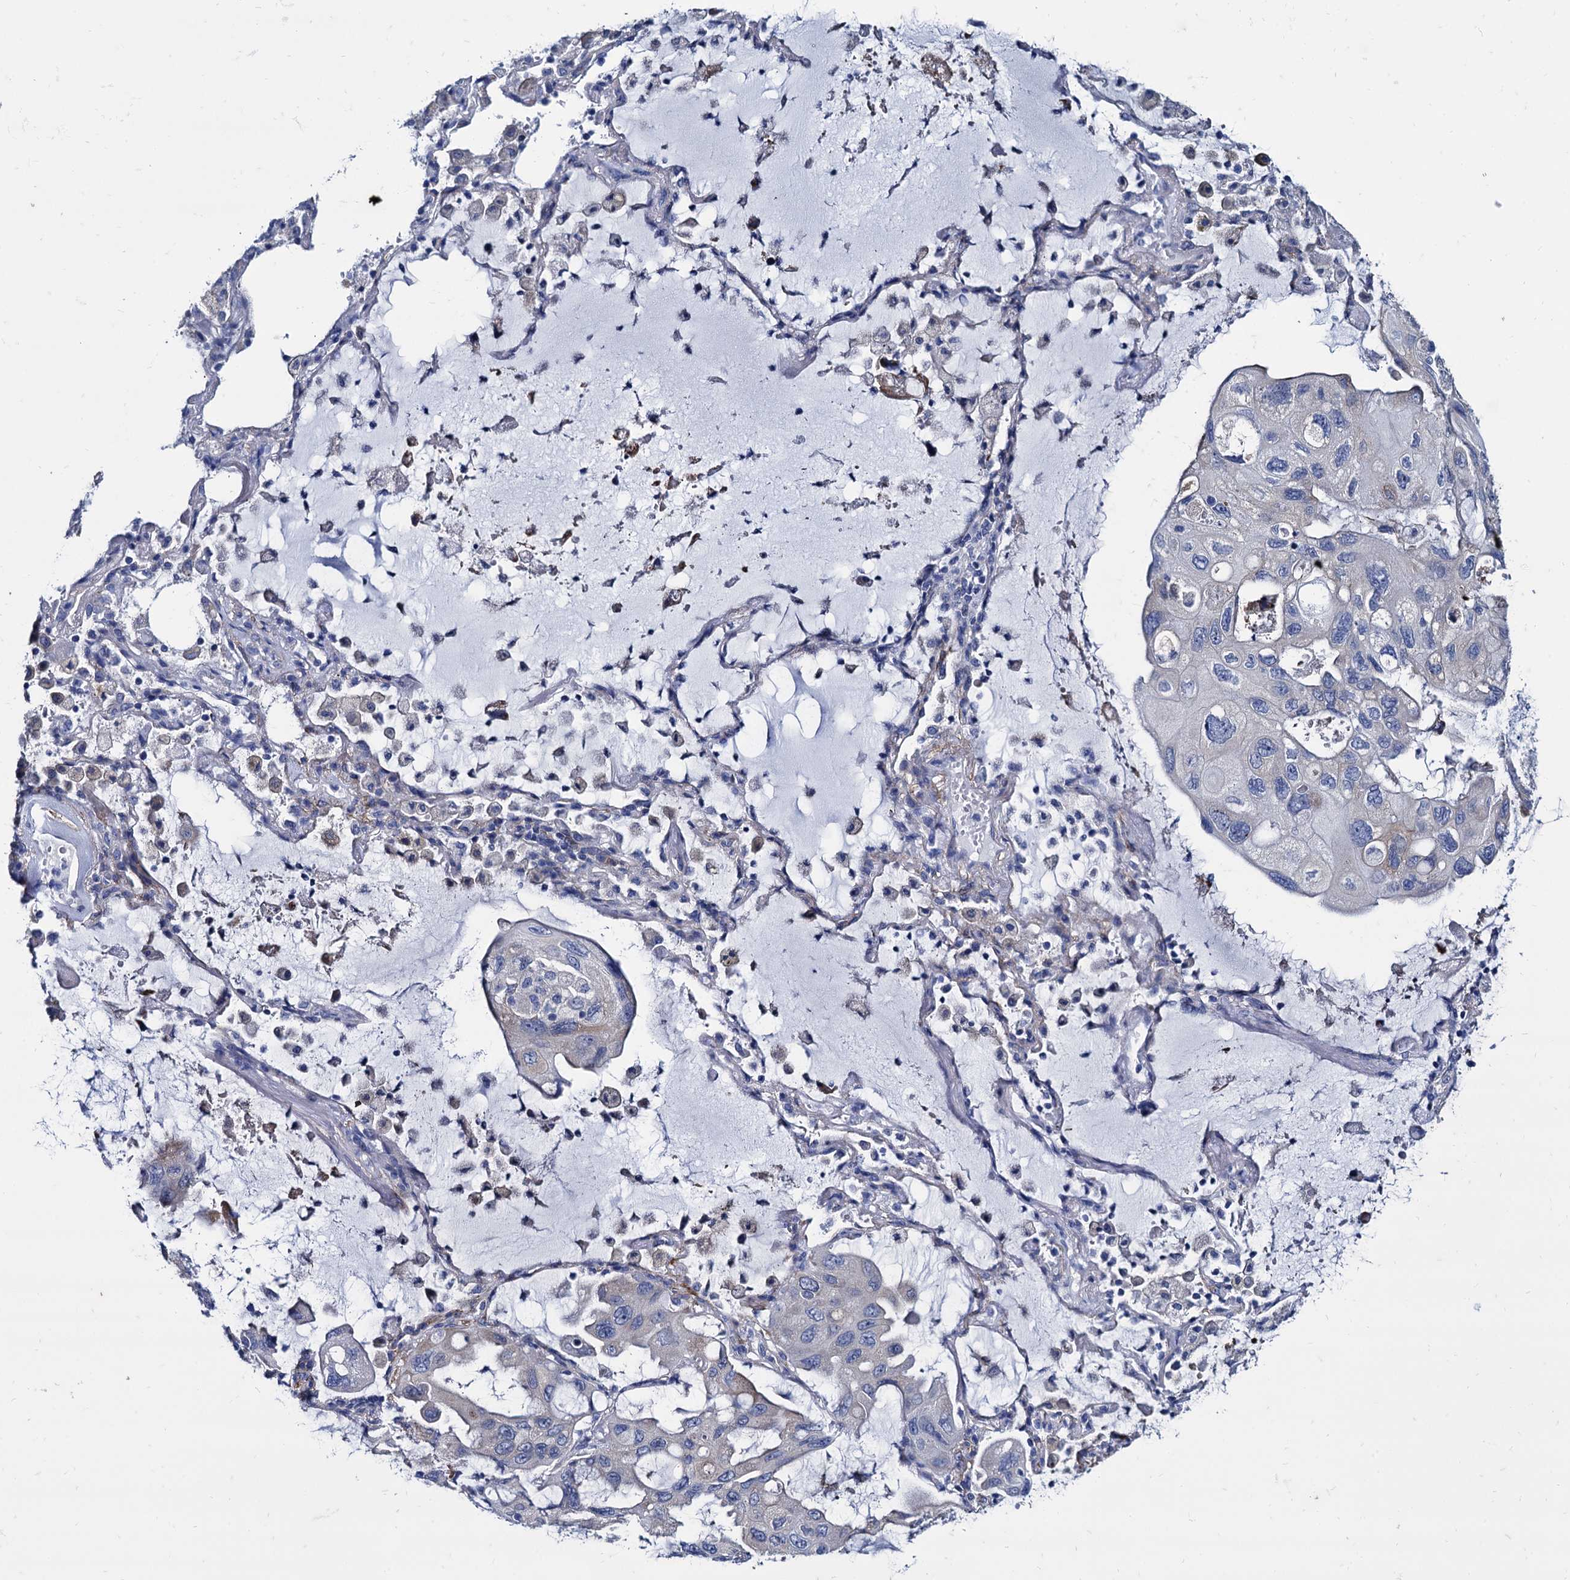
{"staining": {"intensity": "negative", "quantity": "none", "location": "none"}, "tissue": "lung cancer", "cell_type": "Tumor cells", "image_type": "cancer", "snomed": [{"axis": "morphology", "description": "Squamous cell carcinoma, NOS"}, {"axis": "topography", "description": "Lung"}], "caption": "Immunohistochemical staining of human squamous cell carcinoma (lung) displays no significant staining in tumor cells.", "gene": "FOXR2", "patient": {"sex": "female", "age": 73}}